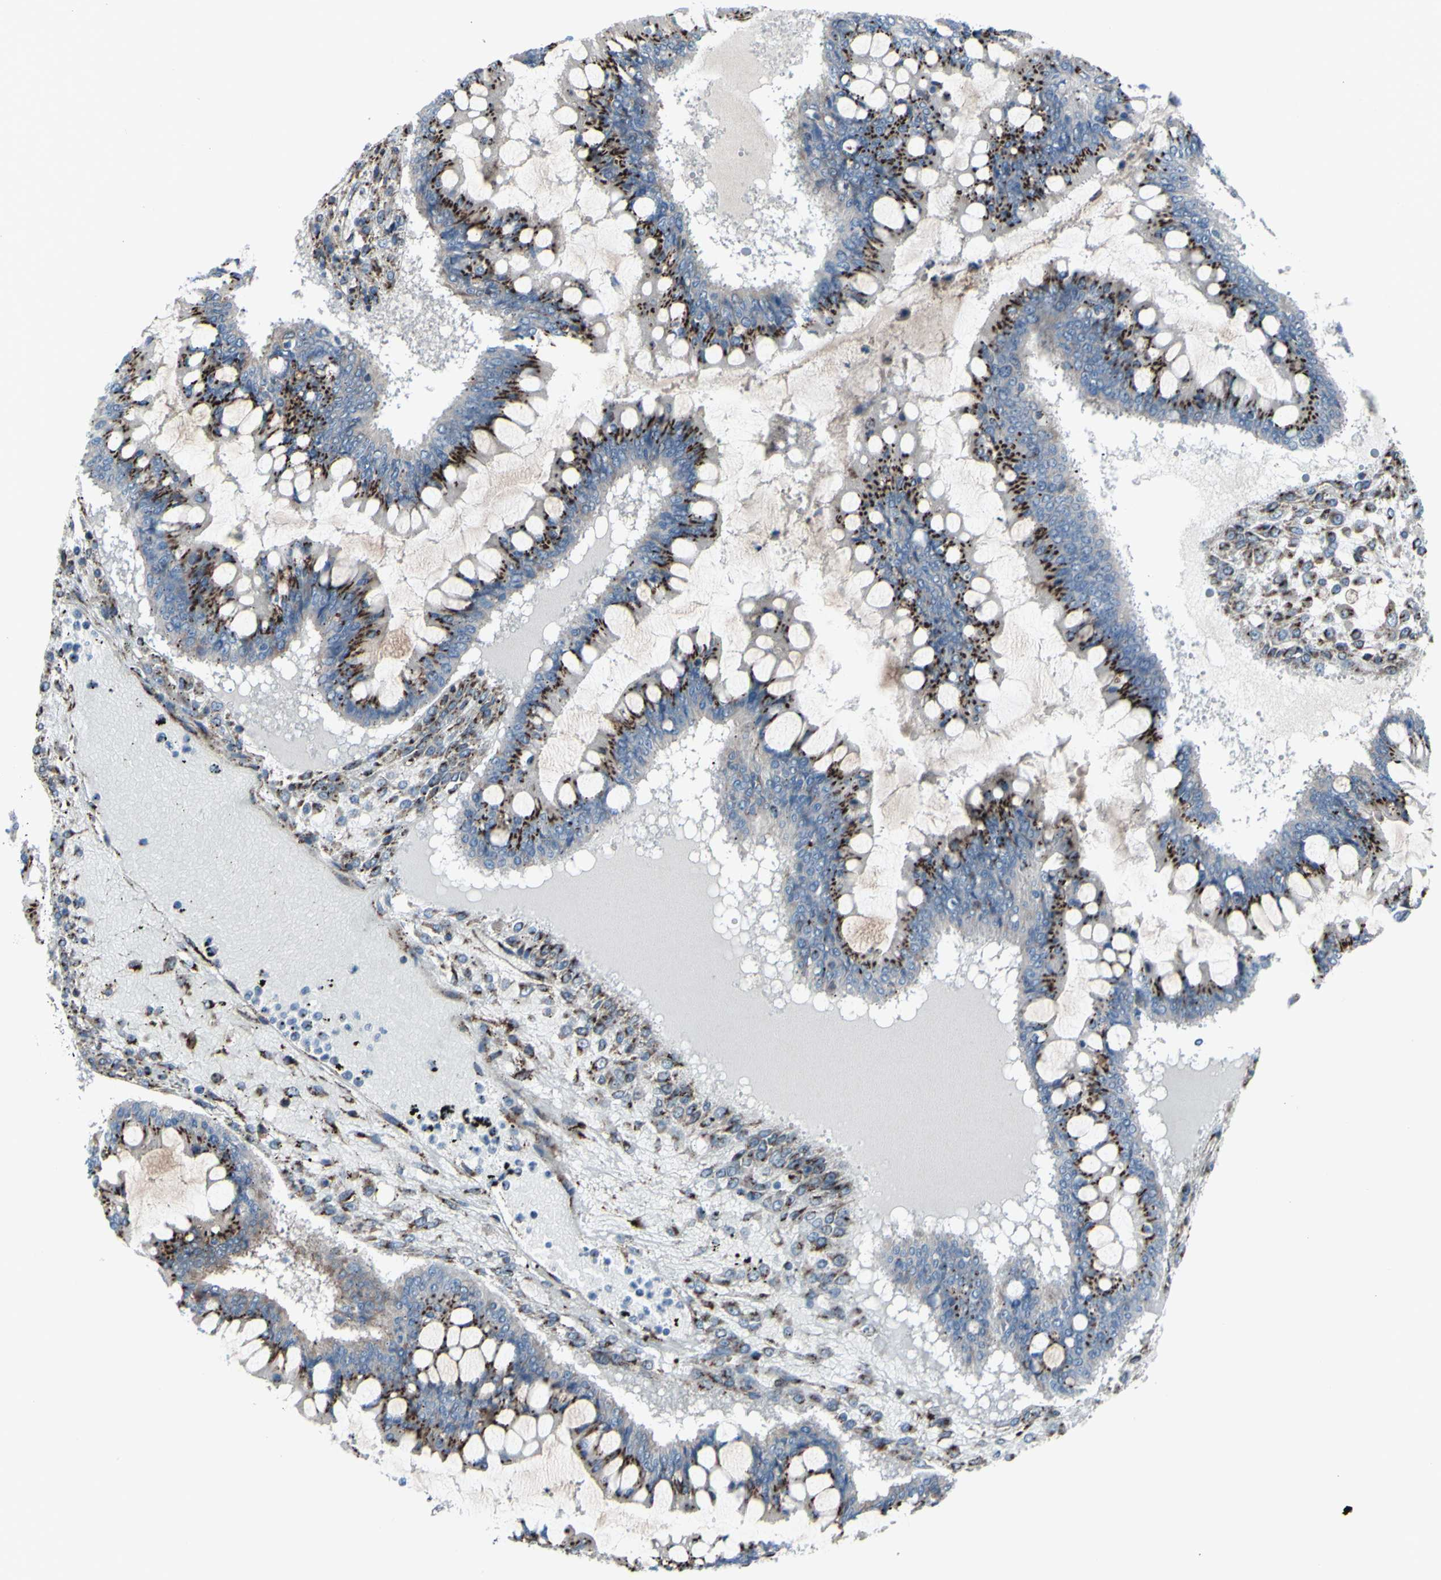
{"staining": {"intensity": "strong", "quantity": "25%-75%", "location": "cytoplasmic/membranous"}, "tissue": "ovarian cancer", "cell_type": "Tumor cells", "image_type": "cancer", "snomed": [{"axis": "morphology", "description": "Cystadenocarcinoma, mucinous, NOS"}, {"axis": "topography", "description": "Ovary"}], "caption": "An immunohistochemistry (IHC) micrograph of tumor tissue is shown. Protein staining in brown labels strong cytoplasmic/membranous positivity in mucinous cystadenocarcinoma (ovarian) within tumor cells. Nuclei are stained in blue.", "gene": "GLG1", "patient": {"sex": "female", "age": 73}}